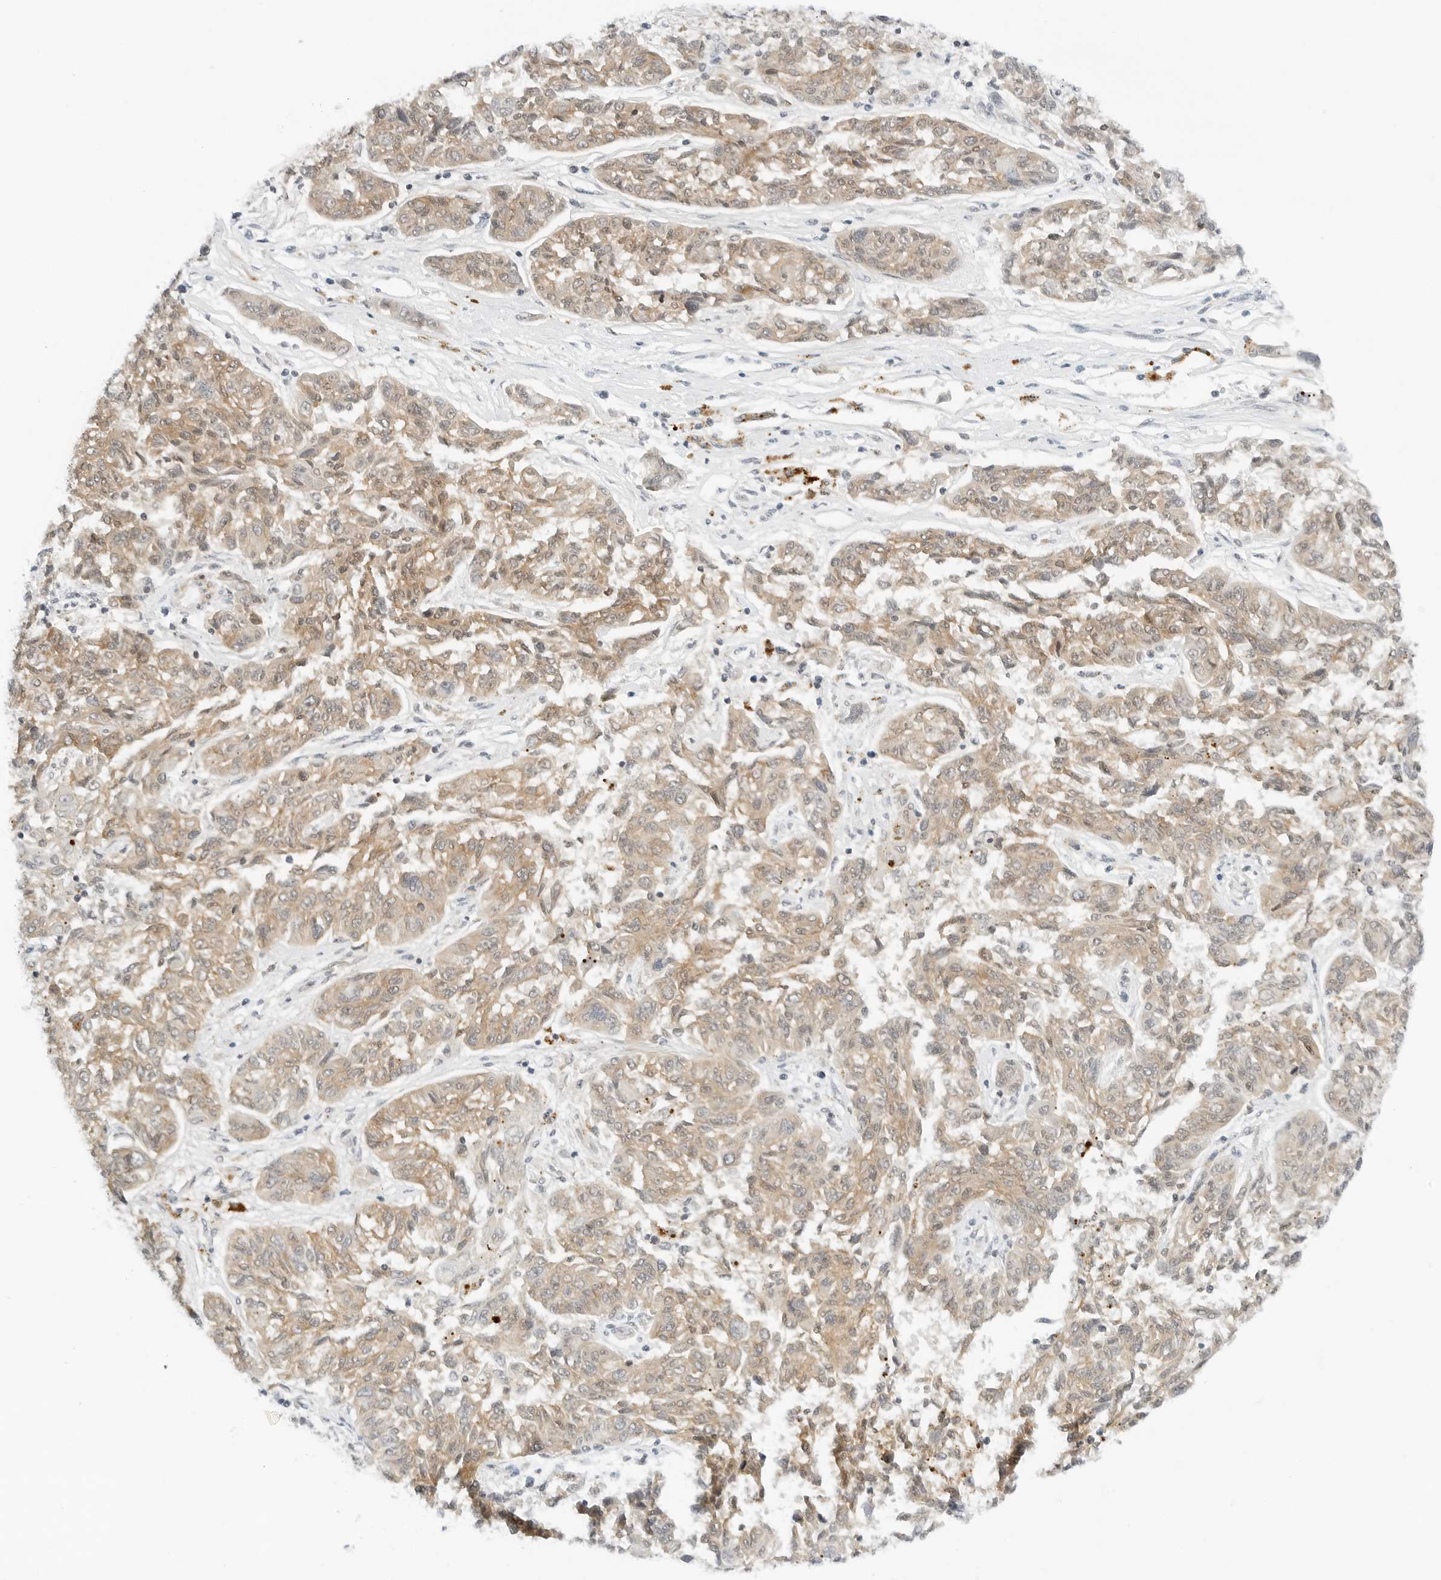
{"staining": {"intensity": "moderate", "quantity": ">75%", "location": "cytoplasmic/membranous"}, "tissue": "melanoma", "cell_type": "Tumor cells", "image_type": "cancer", "snomed": [{"axis": "morphology", "description": "Malignant melanoma, NOS"}, {"axis": "topography", "description": "Skin"}], "caption": "Protein expression analysis of human malignant melanoma reveals moderate cytoplasmic/membranous staining in about >75% of tumor cells.", "gene": "NEO1", "patient": {"sex": "male", "age": 53}}